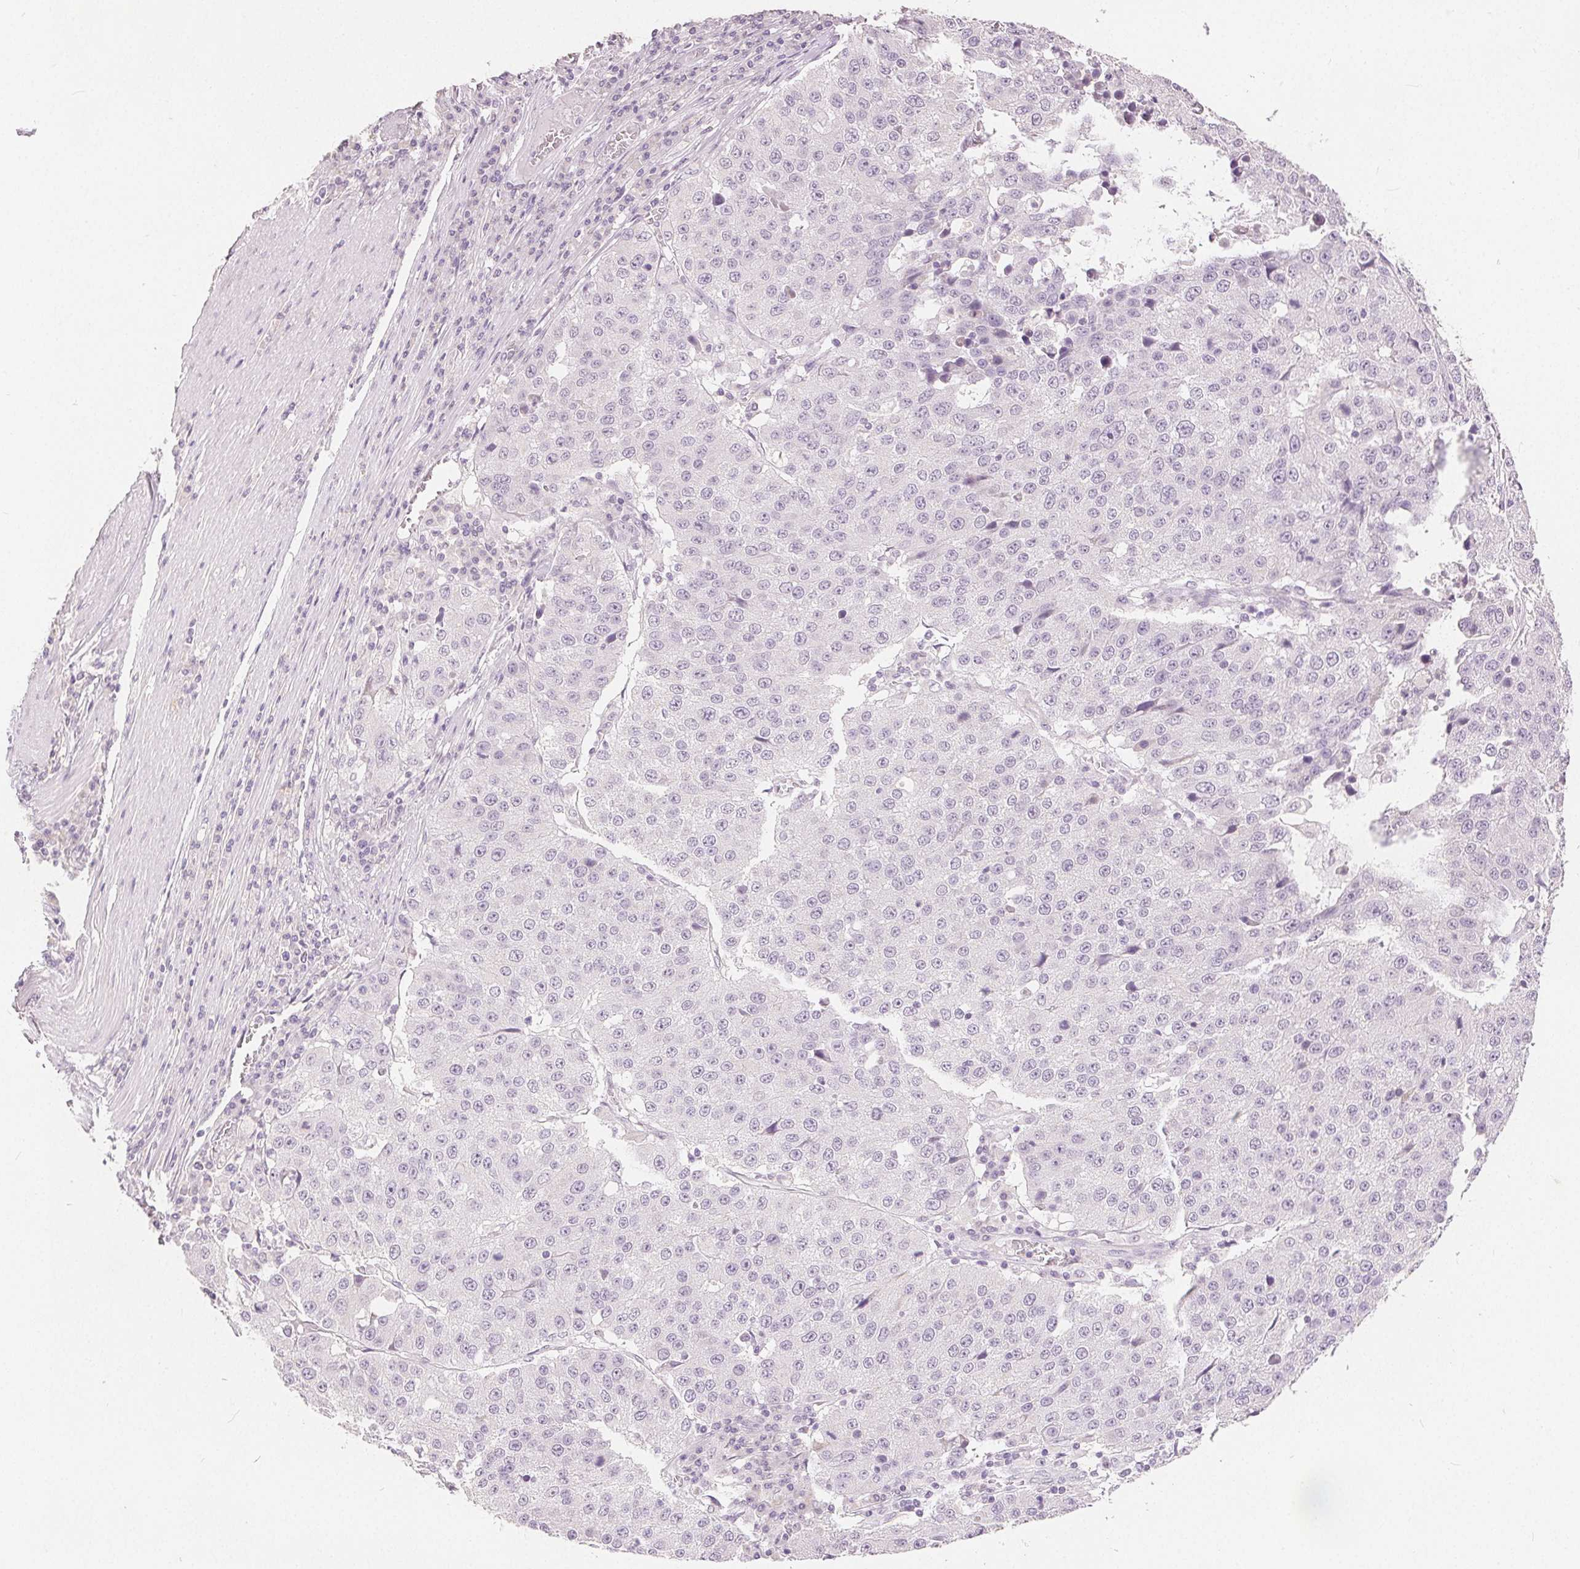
{"staining": {"intensity": "negative", "quantity": "none", "location": "none"}, "tissue": "stomach cancer", "cell_type": "Tumor cells", "image_type": "cancer", "snomed": [{"axis": "morphology", "description": "Adenocarcinoma, NOS"}, {"axis": "topography", "description": "Stomach"}], "caption": "Tumor cells are negative for protein expression in human stomach cancer.", "gene": "CA12", "patient": {"sex": "male", "age": 71}}